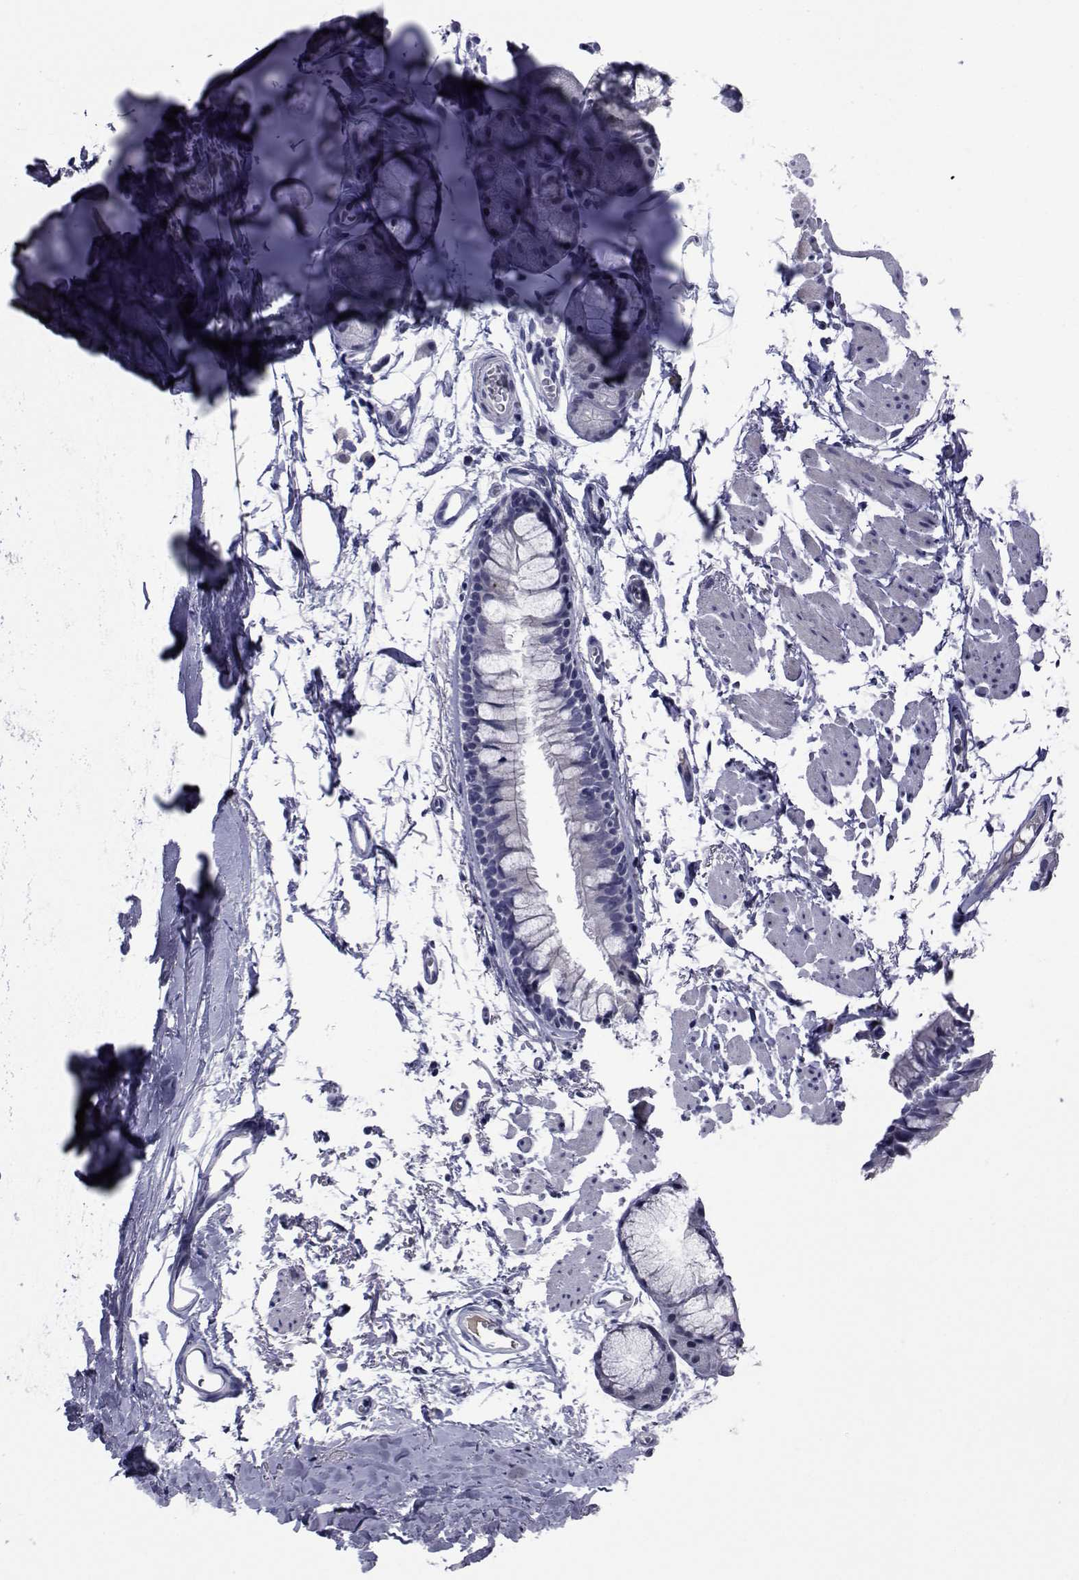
{"staining": {"intensity": "negative", "quantity": "none", "location": "none"}, "tissue": "adipose tissue", "cell_type": "Adipocytes", "image_type": "normal", "snomed": [{"axis": "morphology", "description": "Normal tissue, NOS"}, {"axis": "topography", "description": "Cartilage tissue"}, {"axis": "topography", "description": "Bronchus"}], "caption": "Human adipose tissue stained for a protein using IHC reveals no staining in adipocytes.", "gene": "SEMA5B", "patient": {"sex": "female", "age": 79}}